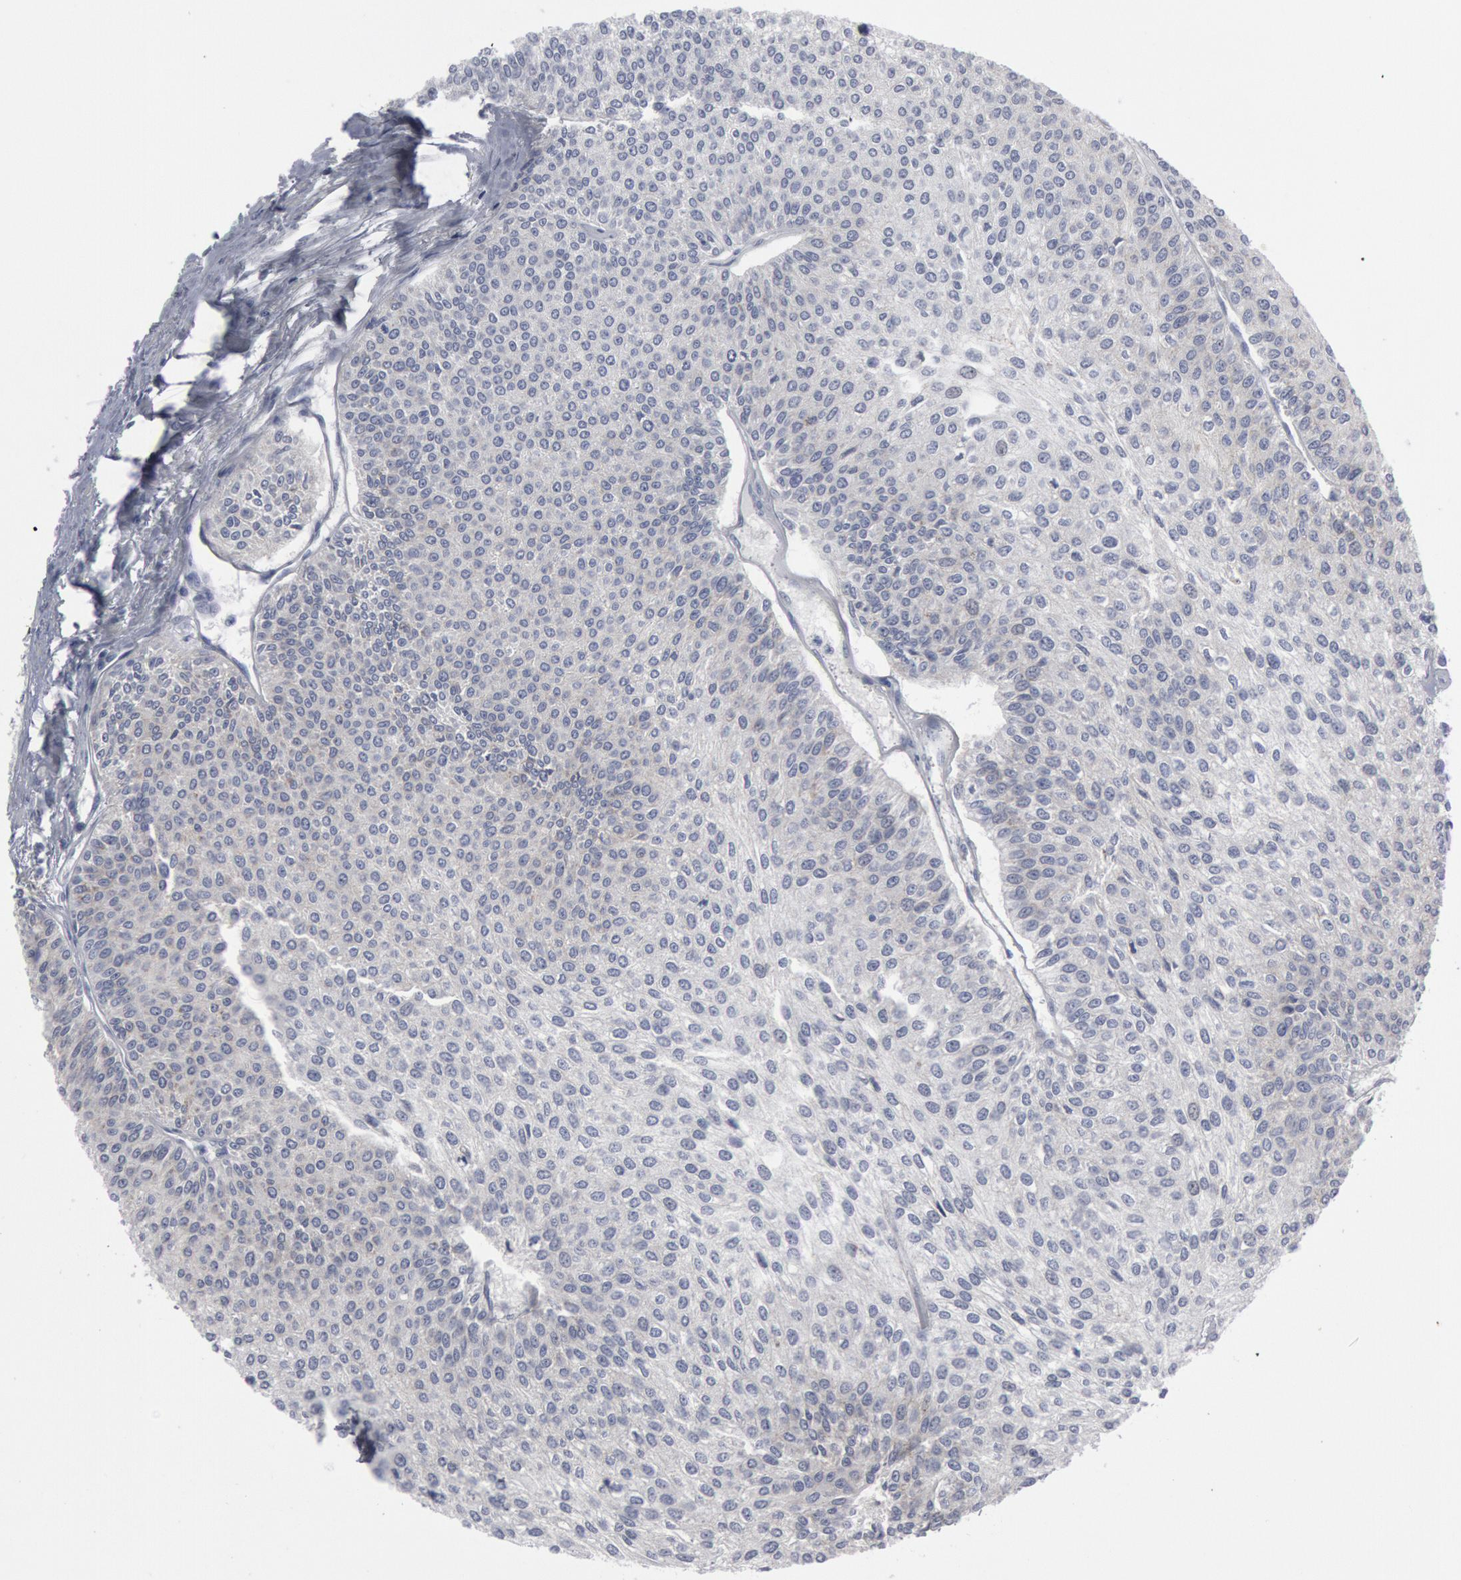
{"staining": {"intensity": "weak", "quantity": "<25%", "location": "cytoplasmic/membranous"}, "tissue": "urothelial cancer", "cell_type": "Tumor cells", "image_type": "cancer", "snomed": [{"axis": "morphology", "description": "Urothelial carcinoma, Low grade"}, {"axis": "topography", "description": "Urinary bladder"}], "caption": "Tumor cells are negative for brown protein staining in urothelial carcinoma (low-grade).", "gene": "DMC1", "patient": {"sex": "female", "age": 73}}